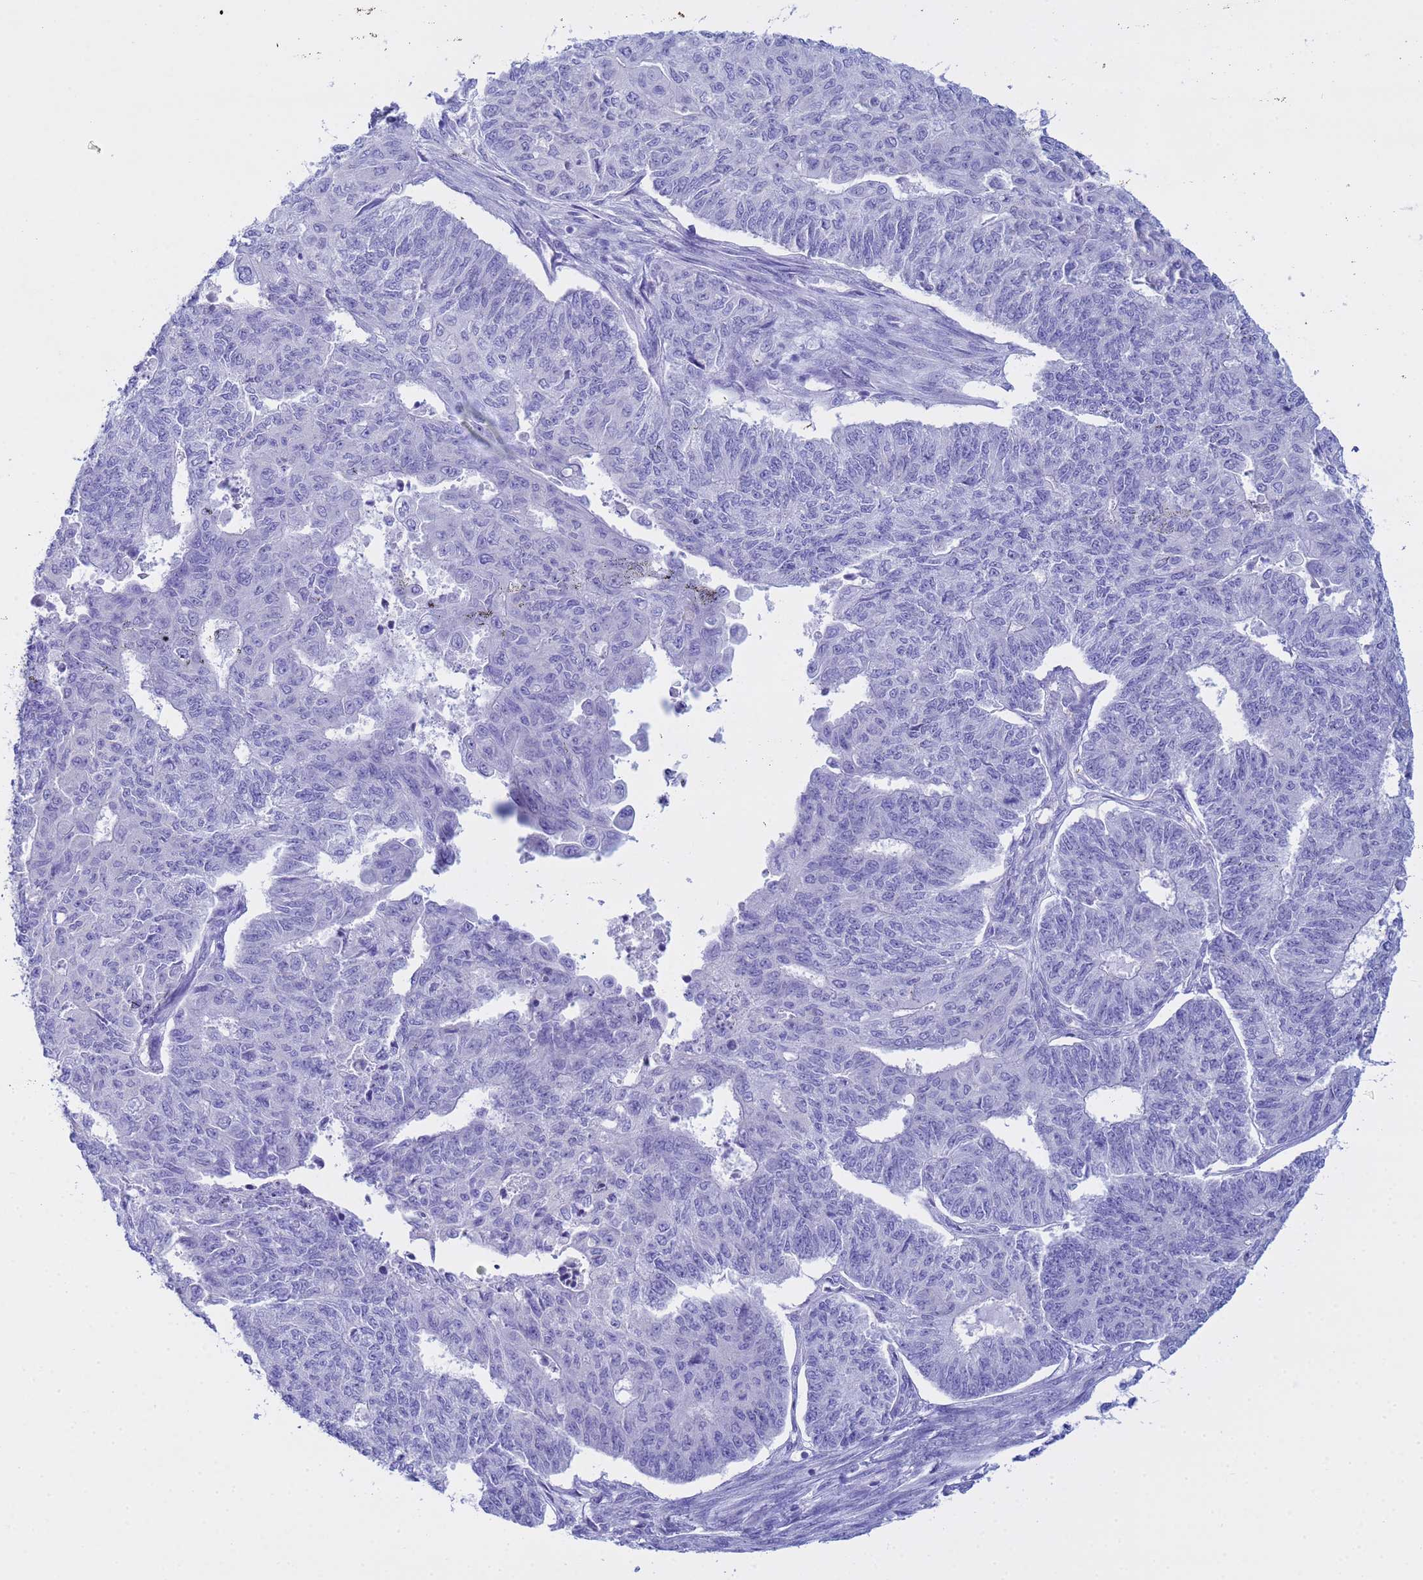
{"staining": {"intensity": "negative", "quantity": "none", "location": "none"}, "tissue": "endometrial cancer", "cell_type": "Tumor cells", "image_type": "cancer", "snomed": [{"axis": "morphology", "description": "Adenocarcinoma, NOS"}, {"axis": "topography", "description": "Endometrium"}], "caption": "A histopathology image of human endometrial cancer (adenocarcinoma) is negative for staining in tumor cells.", "gene": "AQP12A", "patient": {"sex": "female", "age": 32}}